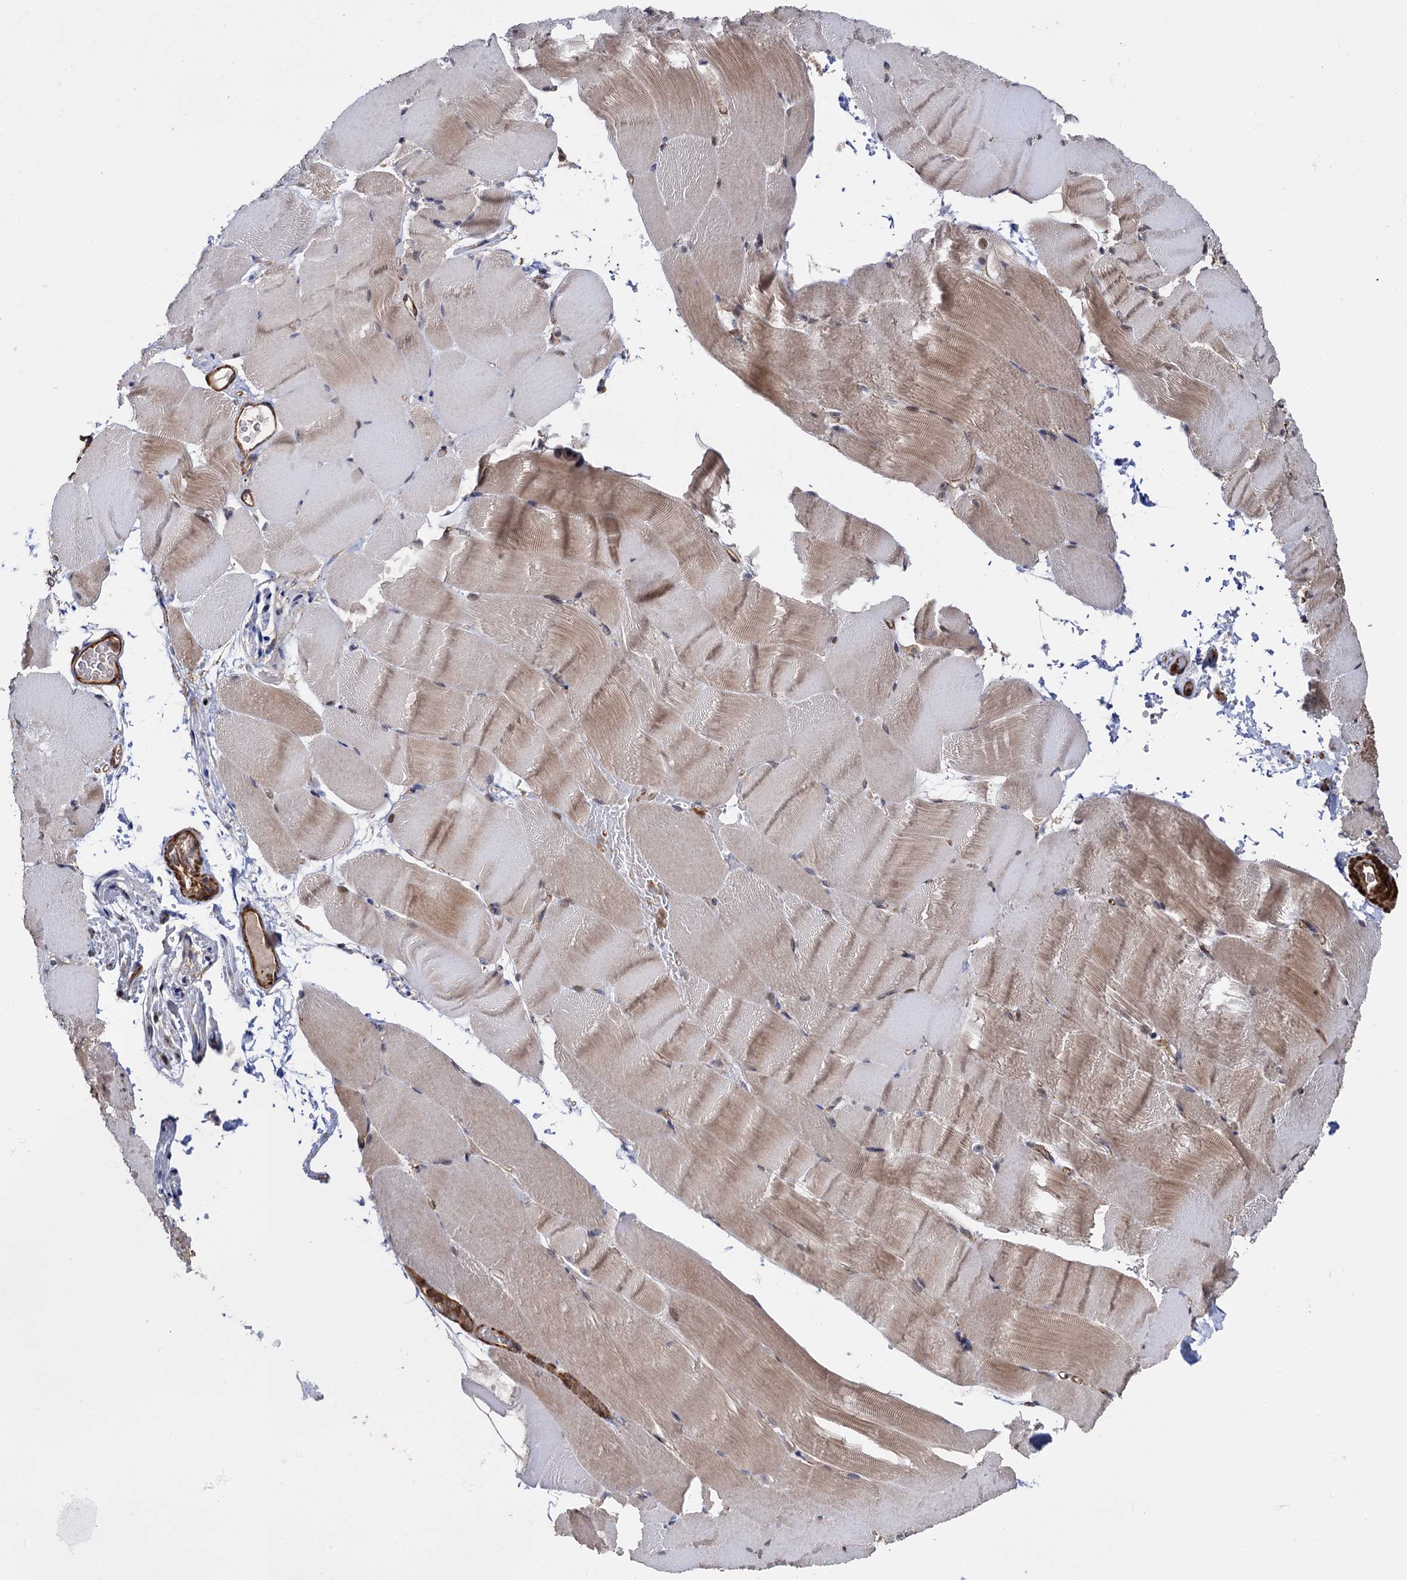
{"staining": {"intensity": "weak", "quantity": ">75%", "location": "cytoplasmic/membranous,nuclear"}, "tissue": "skeletal muscle", "cell_type": "Myocytes", "image_type": "normal", "snomed": [{"axis": "morphology", "description": "Normal tissue, NOS"}, {"axis": "topography", "description": "Skeletal muscle"}, {"axis": "topography", "description": "Parathyroid gland"}], "caption": "Immunohistochemical staining of benign human skeletal muscle exhibits weak cytoplasmic/membranous,nuclear protein expression in about >75% of myocytes. Nuclei are stained in blue.", "gene": "ATP8B4", "patient": {"sex": "female", "age": 37}}